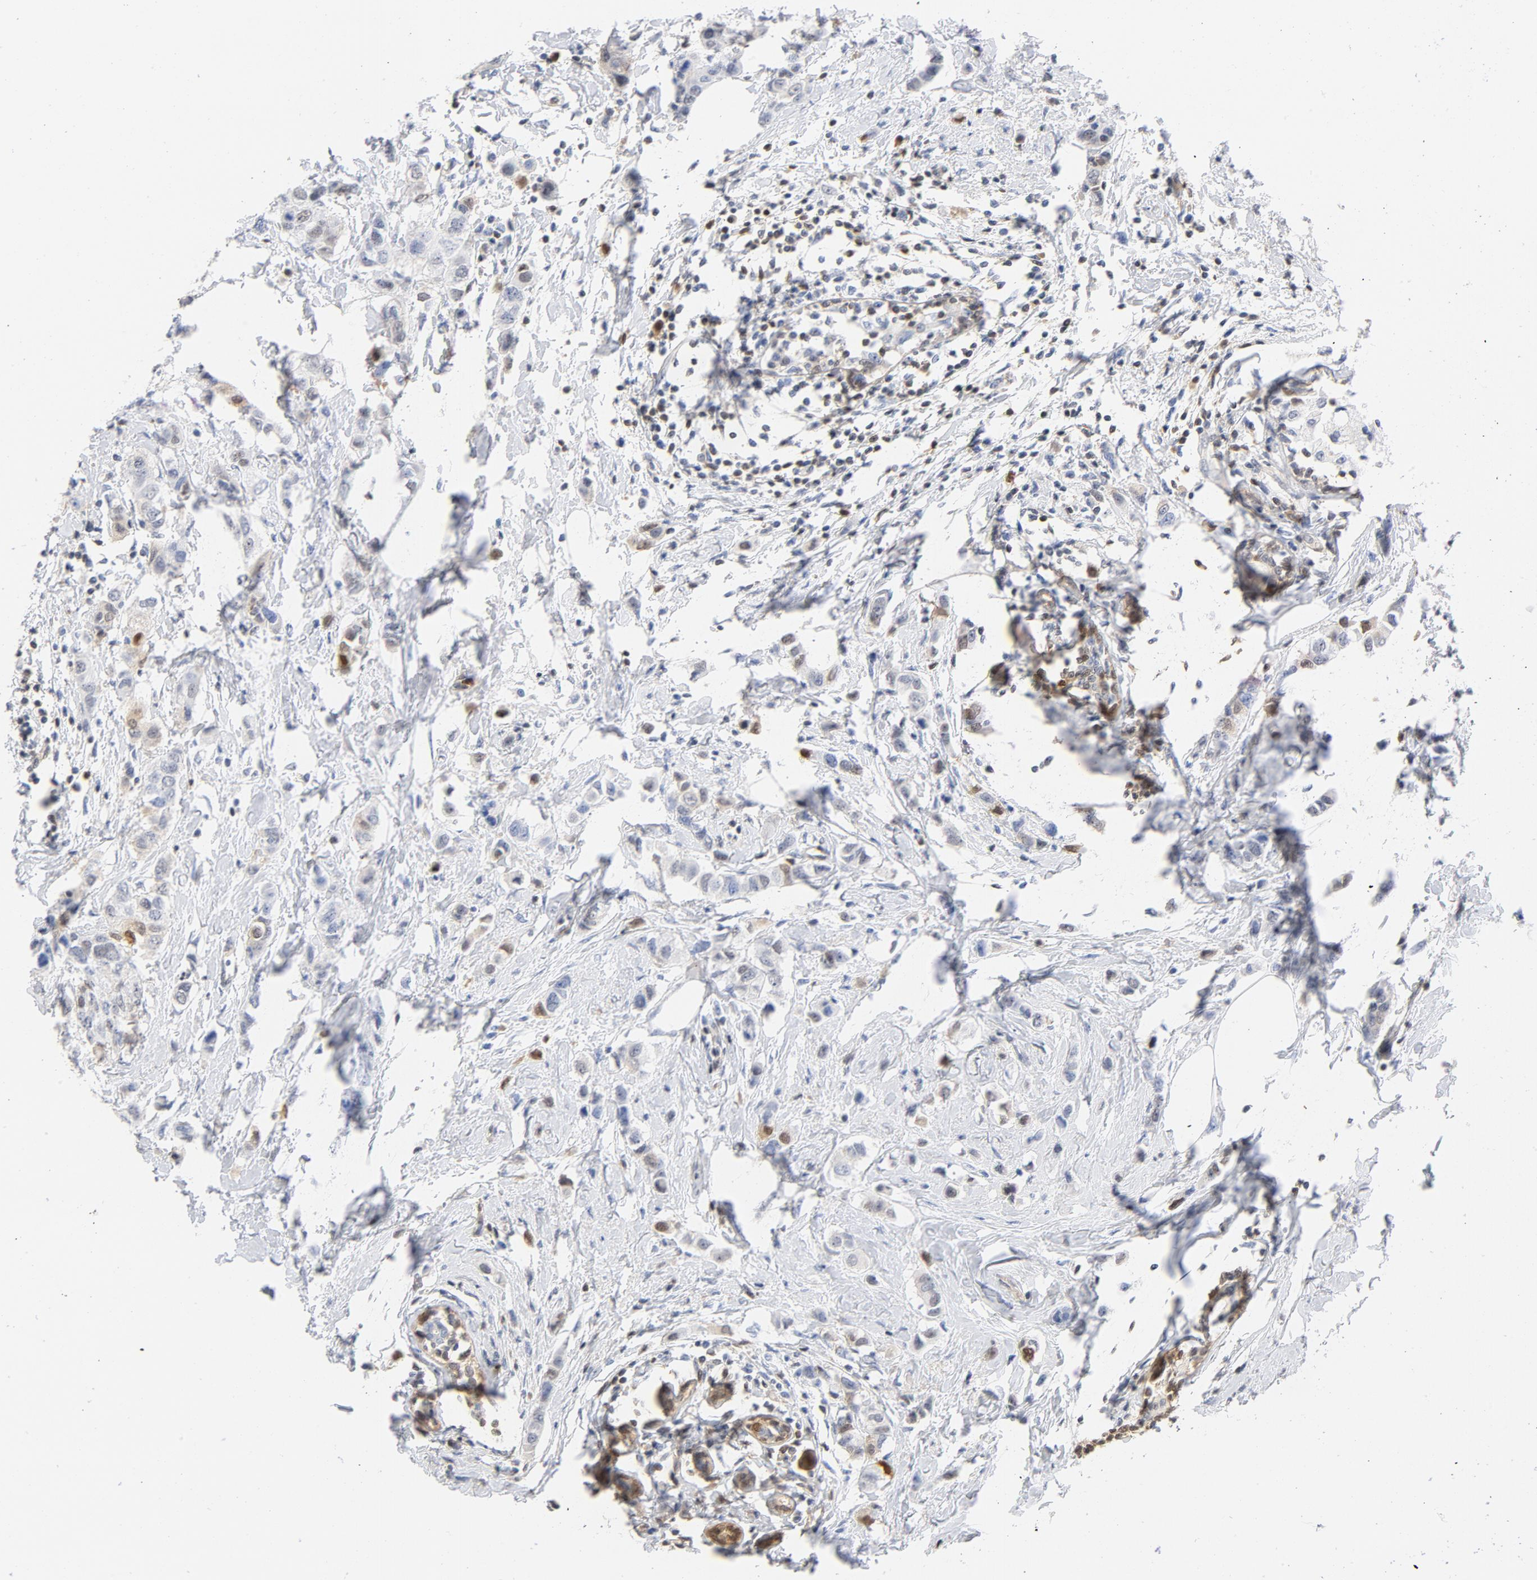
{"staining": {"intensity": "moderate", "quantity": "25%-75%", "location": "cytoplasmic/membranous,nuclear"}, "tissue": "breast cancer", "cell_type": "Tumor cells", "image_type": "cancer", "snomed": [{"axis": "morphology", "description": "Normal tissue, NOS"}, {"axis": "morphology", "description": "Duct carcinoma"}, {"axis": "topography", "description": "Breast"}], "caption": "Invasive ductal carcinoma (breast) was stained to show a protein in brown. There is medium levels of moderate cytoplasmic/membranous and nuclear positivity in about 25%-75% of tumor cells.", "gene": "CDKN1B", "patient": {"sex": "female", "age": 50}}